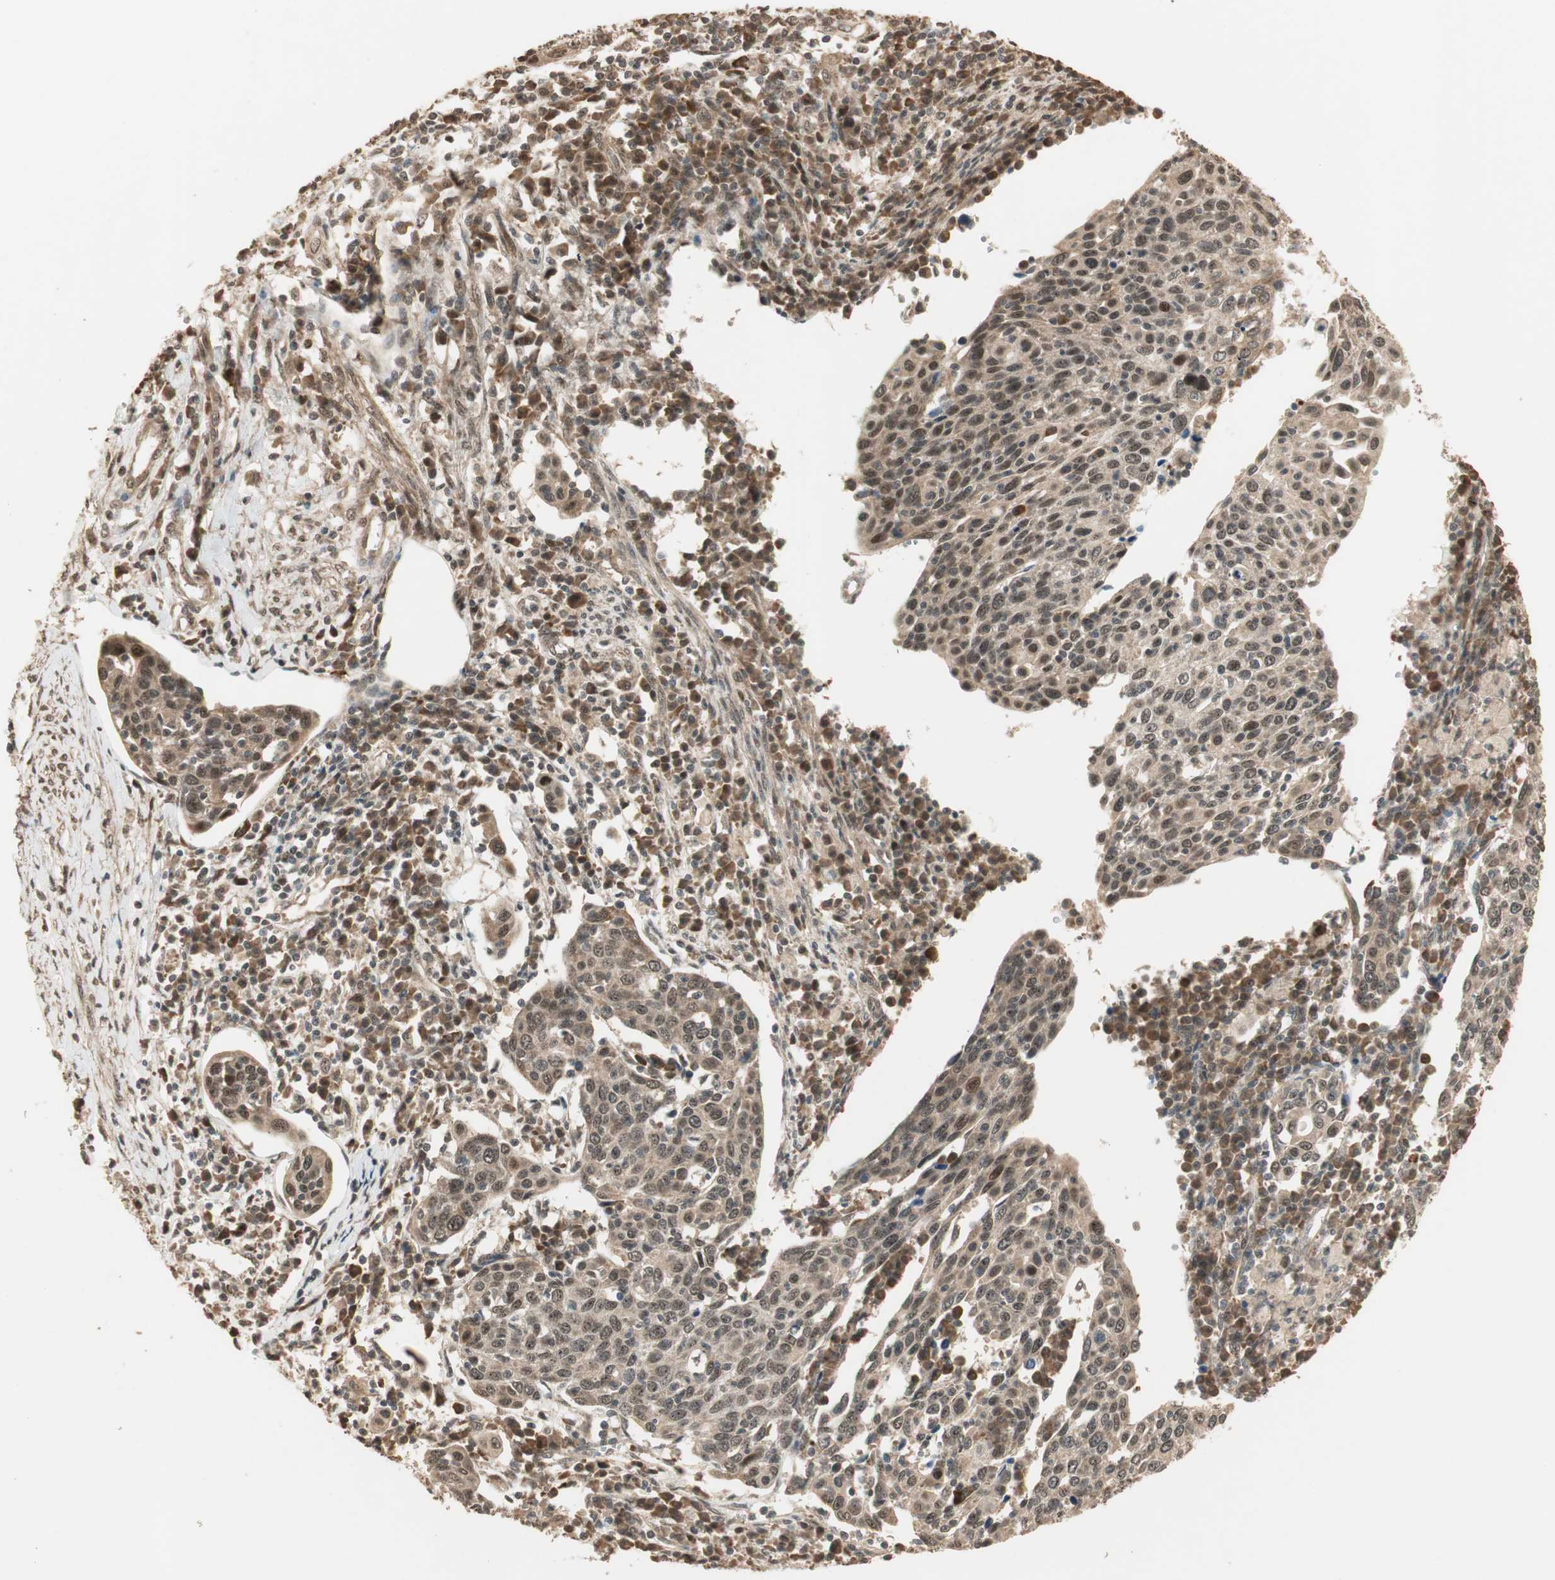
{"staining": {"intensity": "moderate", "quantity": ">75%", "location": "cytoplasmic/membranous,nuclear"}, "tissue": "cervical cancer", "cell_type": "Tumor cells", "image_type": "cancer", "snomed": [{"axis": "morphology", "description": "Squamous cell carcinoma, NOS"}, {"axis": "topography", "description": "Cervix"}], "caption": "Approximately >75% of tumor cells in cervical squamous cell carcinoma show moderate cytoplasmic/membranous and nuclear protein staining as visualized by brown immunohistochemical staining.", "gene": "ZSCAN31", "patient": {"sex": "female", "age": 40}}